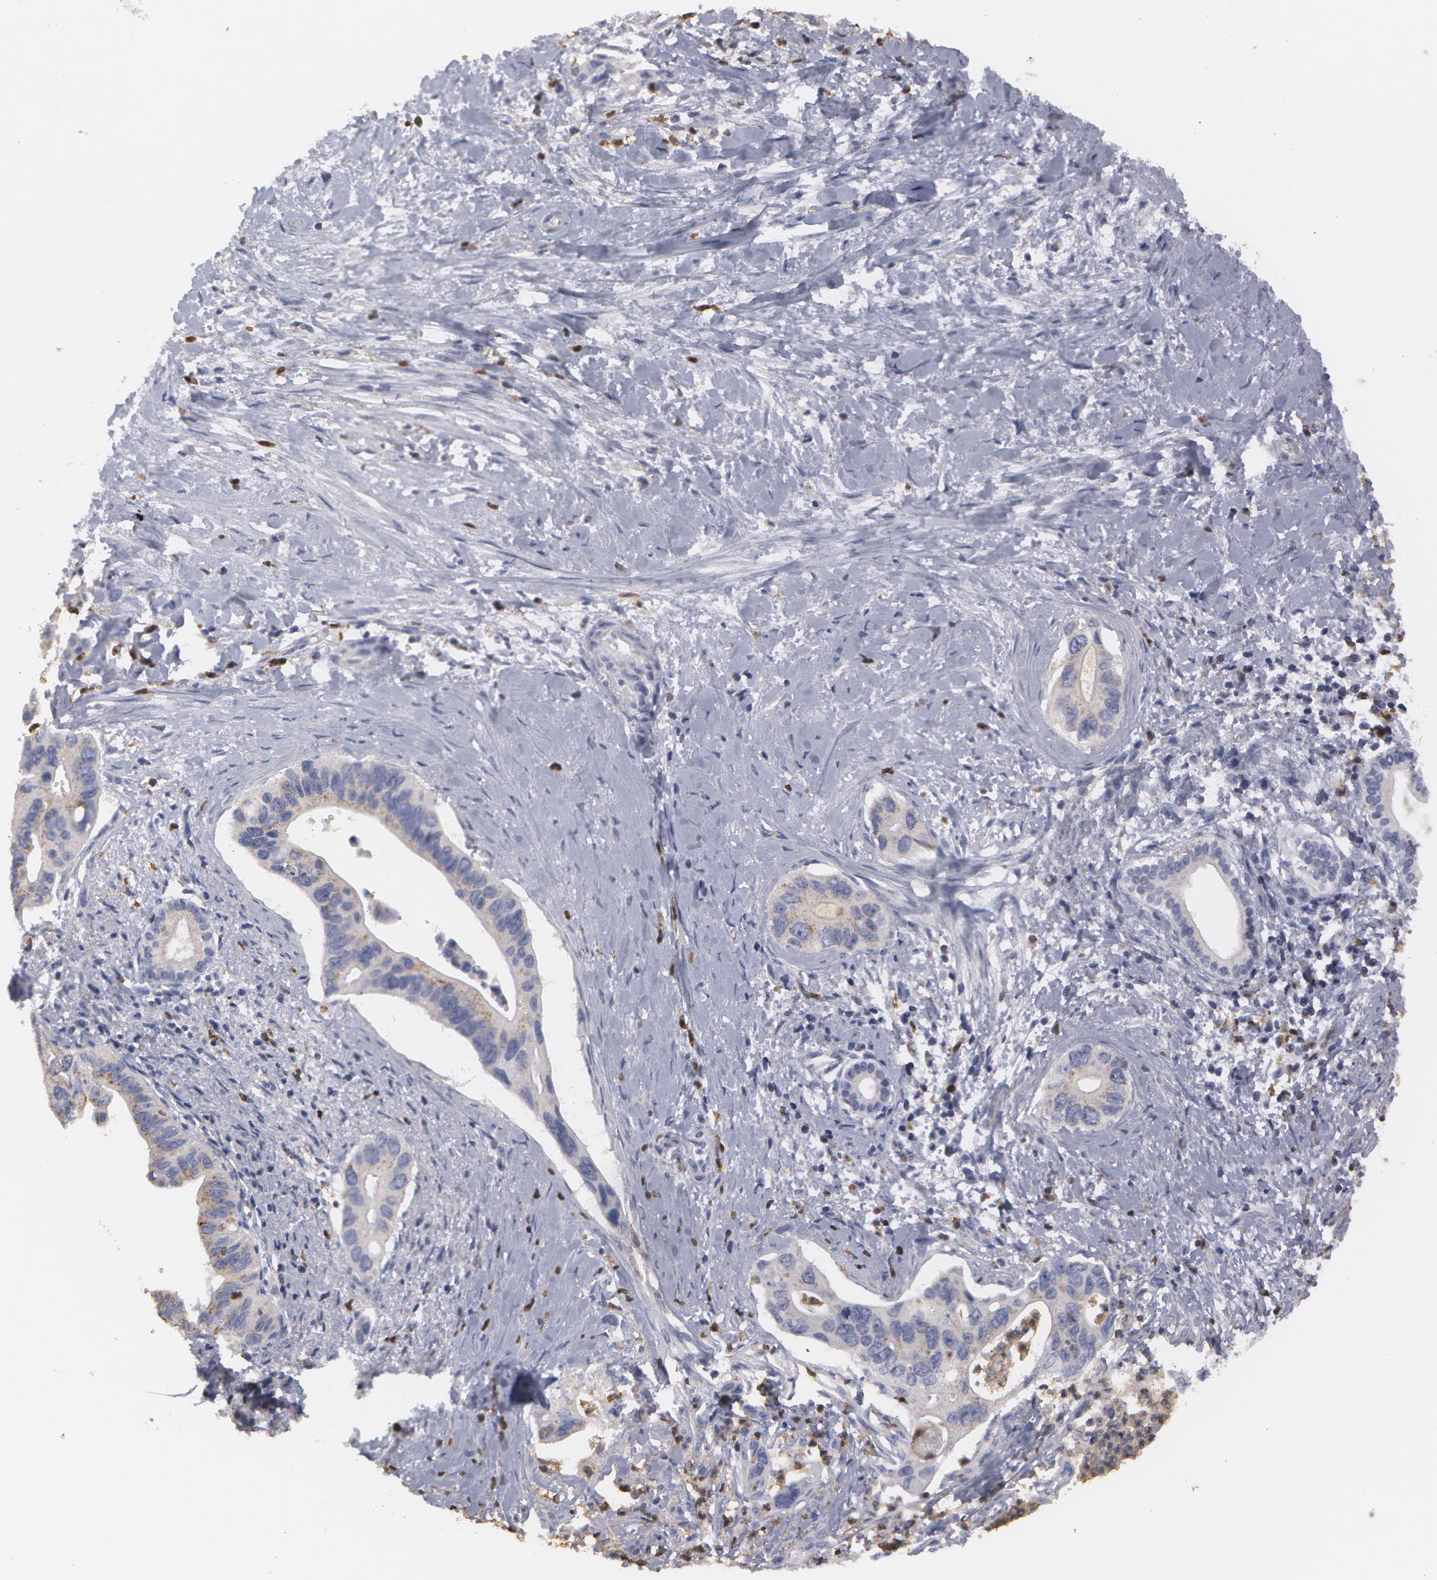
{"staining": {"intensity": "weak", "quantity": "<25%", "location": "cytoplasmic/membranous"}, "tissue": "liver cancer", "cell_type": "Tumor cells", "image_type": "cancer", "snomed": [{"axis": "morphology", "description": "Cholangiocarcinoma"}, {"axis": "topography", "description": "Liver"}], "caption": "Cholangiocarcinoma (liver) was stained to show a protein in brown. There is no significant positivity in tumor cells. (DAB (3,3'-diaminobenzidine) IHC with hematoxylin counter stain).", "gene": "CAT", "patient": {"sex": "female", "age": 65}}